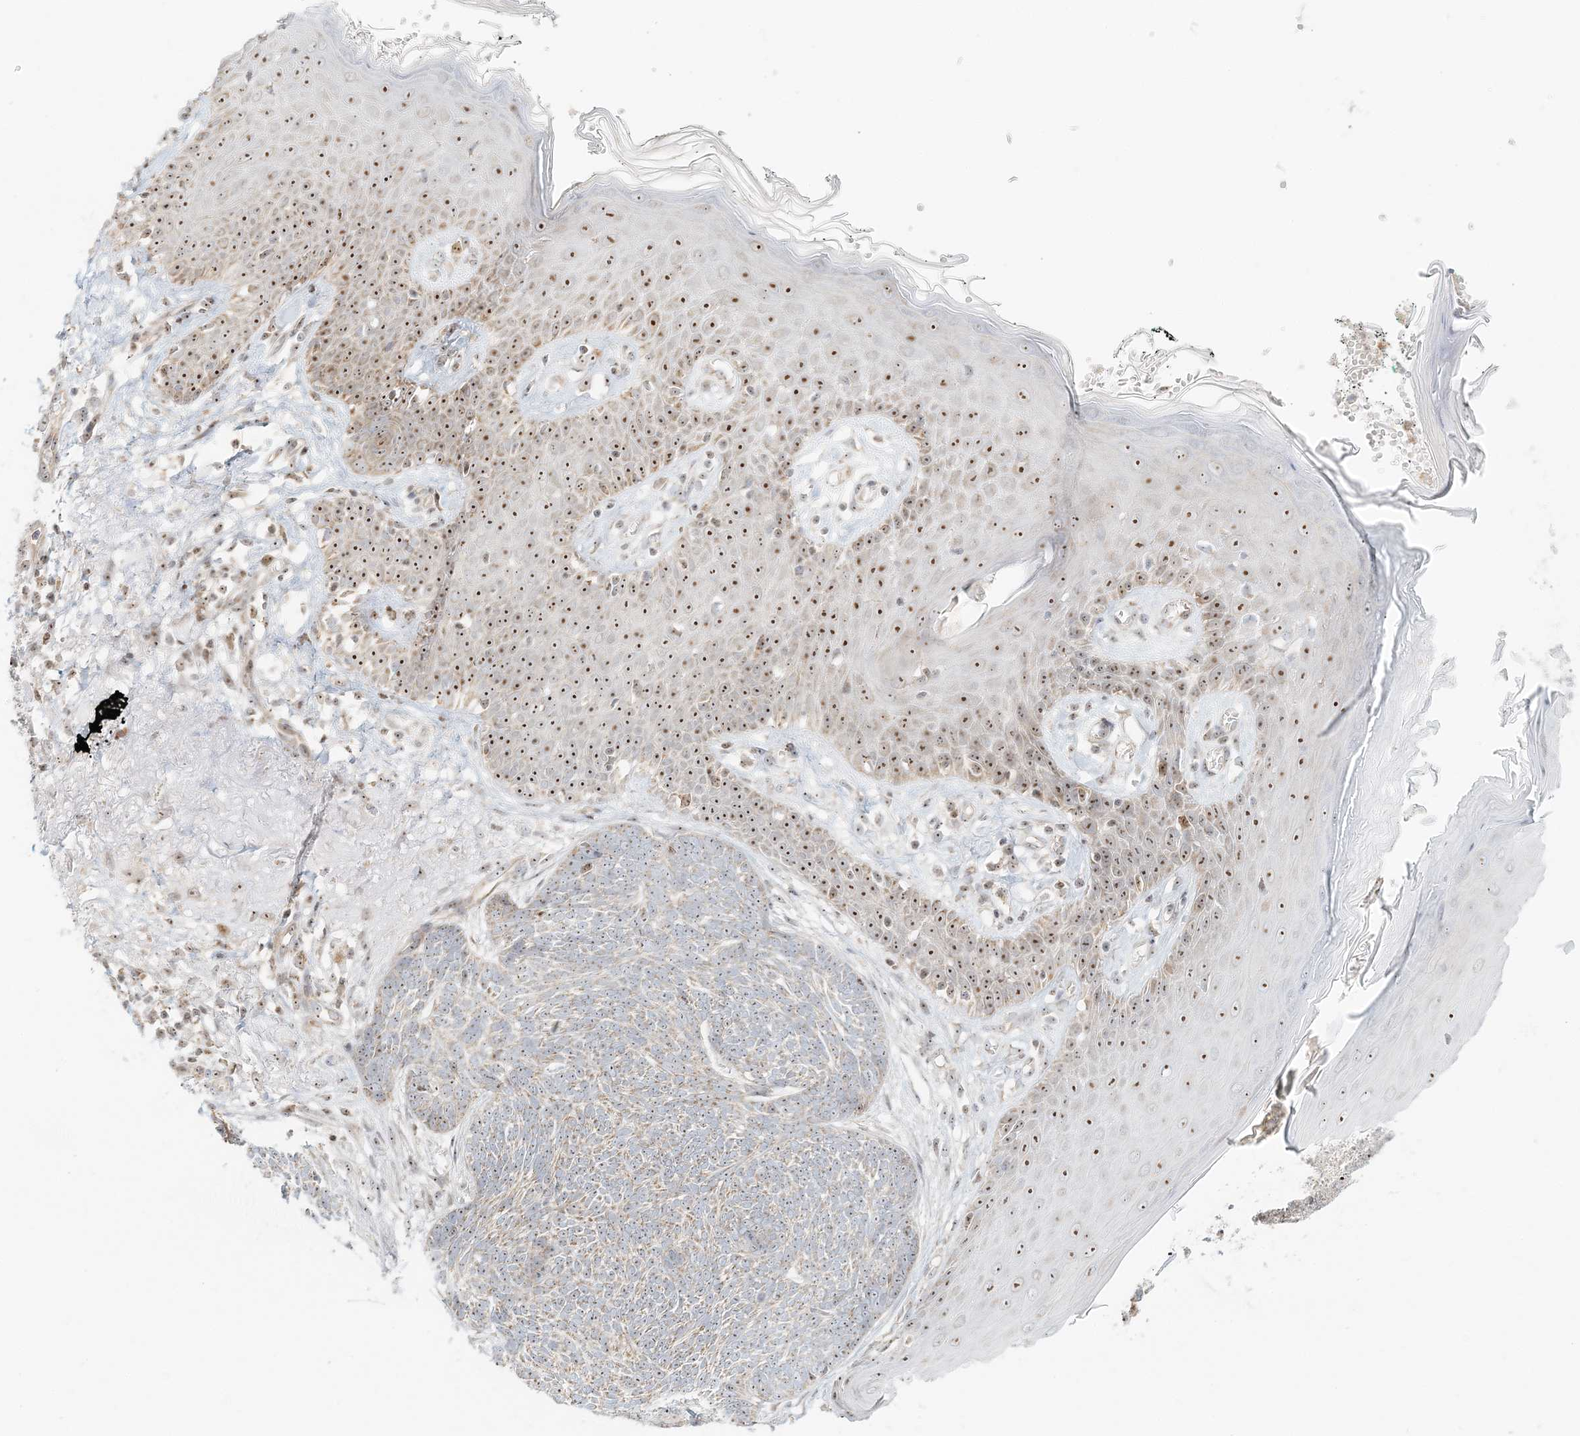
{"staining": {"intensity": "weak", "quantity": "<25%", "location": "nuclear"}, "tissue": "skin cancer", "cell_type": "Tumor cells", "image_type": "cancer", "snomed": [{"axis": "morphology", "description": "Normal tissue, NOS"}, {"axis": "morphology", "description": "Basal cell carcinoma"}, {"axis": "topography", "description": "Skin"}], "caption": "Skin cancer stained for a protein using immunohistochemistry (IHC) exhibits no staining tumor cells.", "gene": "UBE2F", "patient": {"sex": "male", "age": 64}}